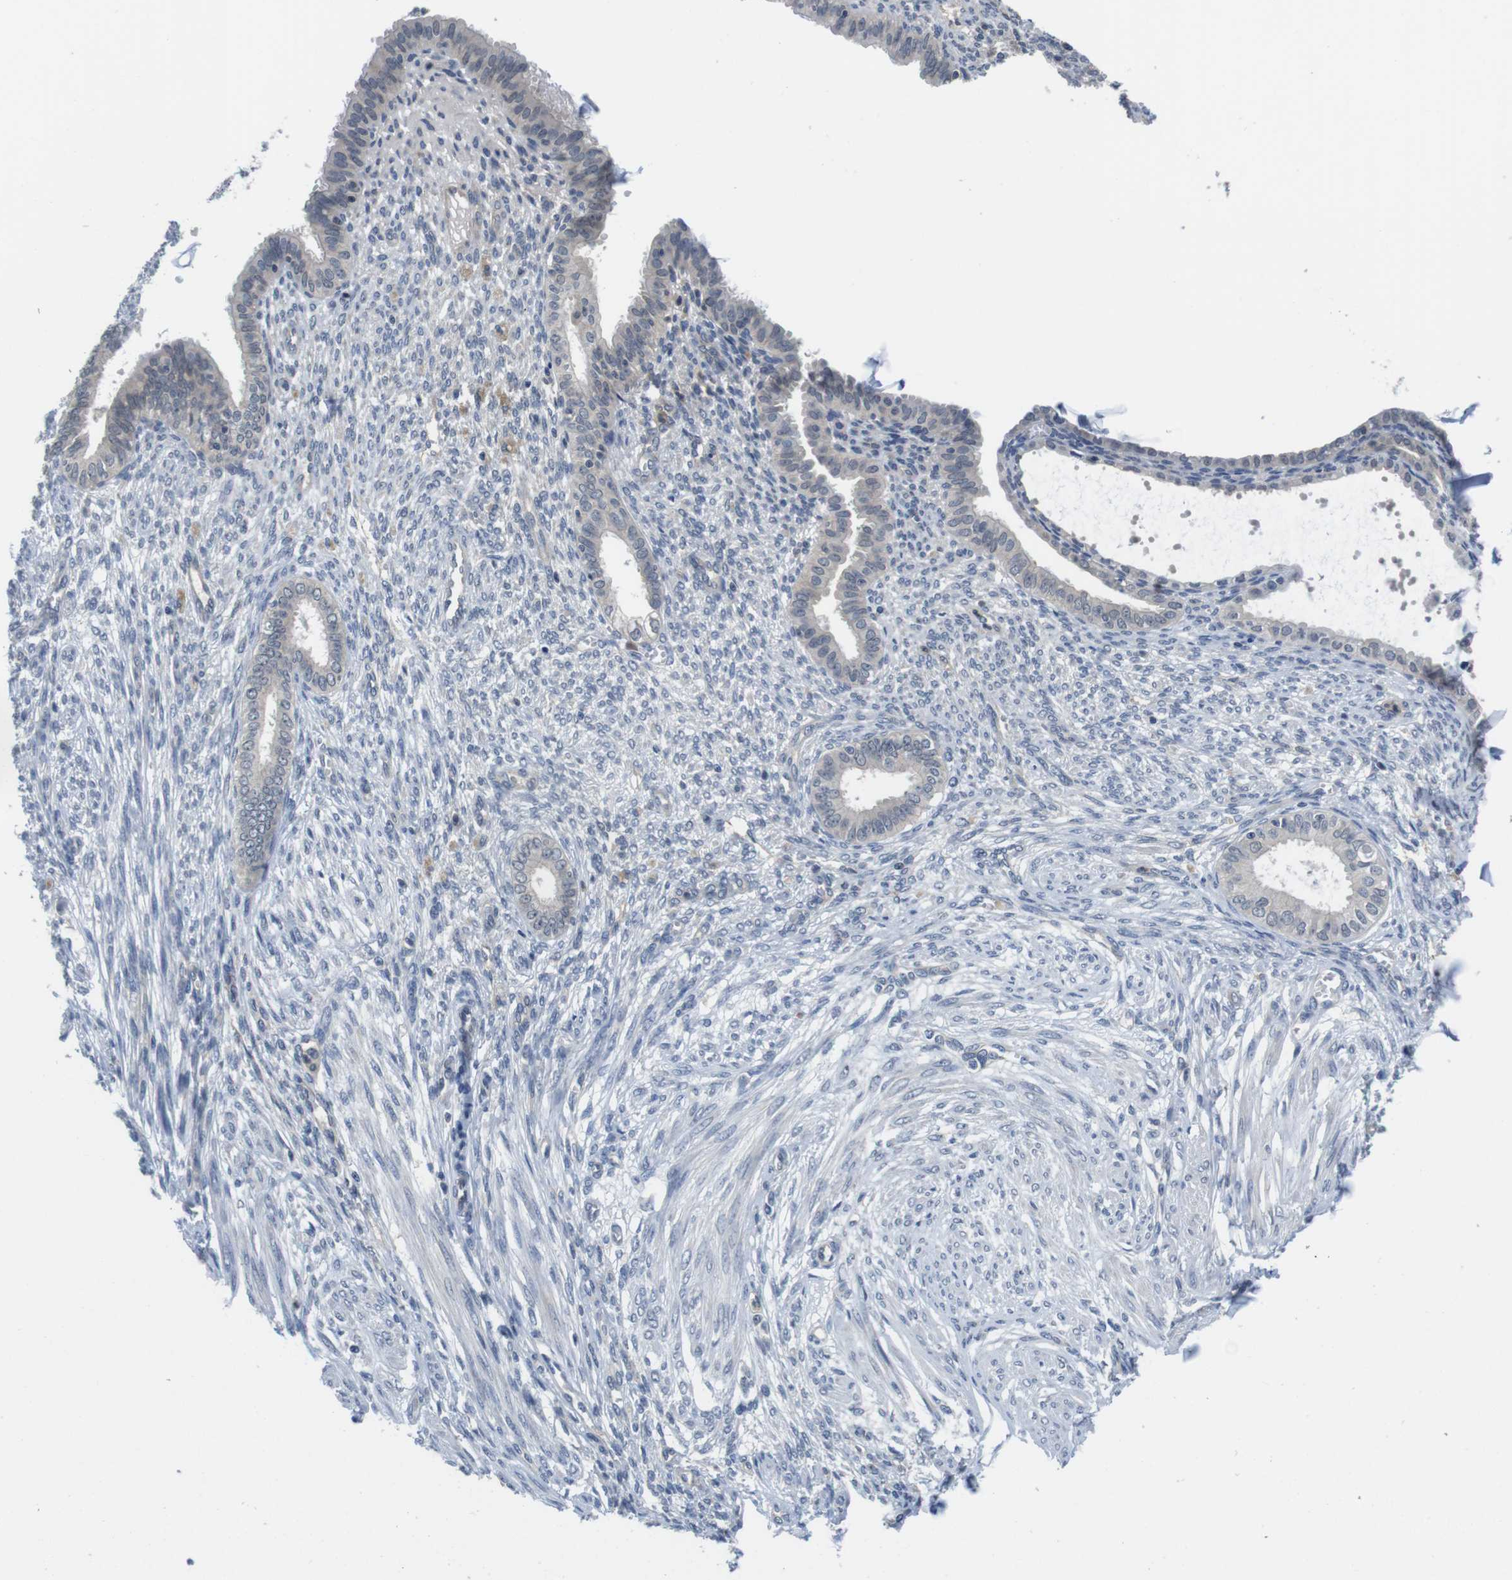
{"staining": {"intensity": "negative", "quantity": "none", "location": "none"}, "tissue": "endometrium", "cell_type": "Cells in endometrial stroma", "image_type": "normal", "snomed": [{"axis": "morphology", "description": "Normal tissue, NOS"}, {"axis": "topography", "description": "Endometrium"}], "caption": "Cells in endometrial stroma are negative for protein expression in normal human endometrium. (Stains: DAB IHC with hematoxylin counter stain, Microscopy: brightfield microscopy at high magnification).", "gene": "FADD", "patient": {"sex": "female", "age": 72}}